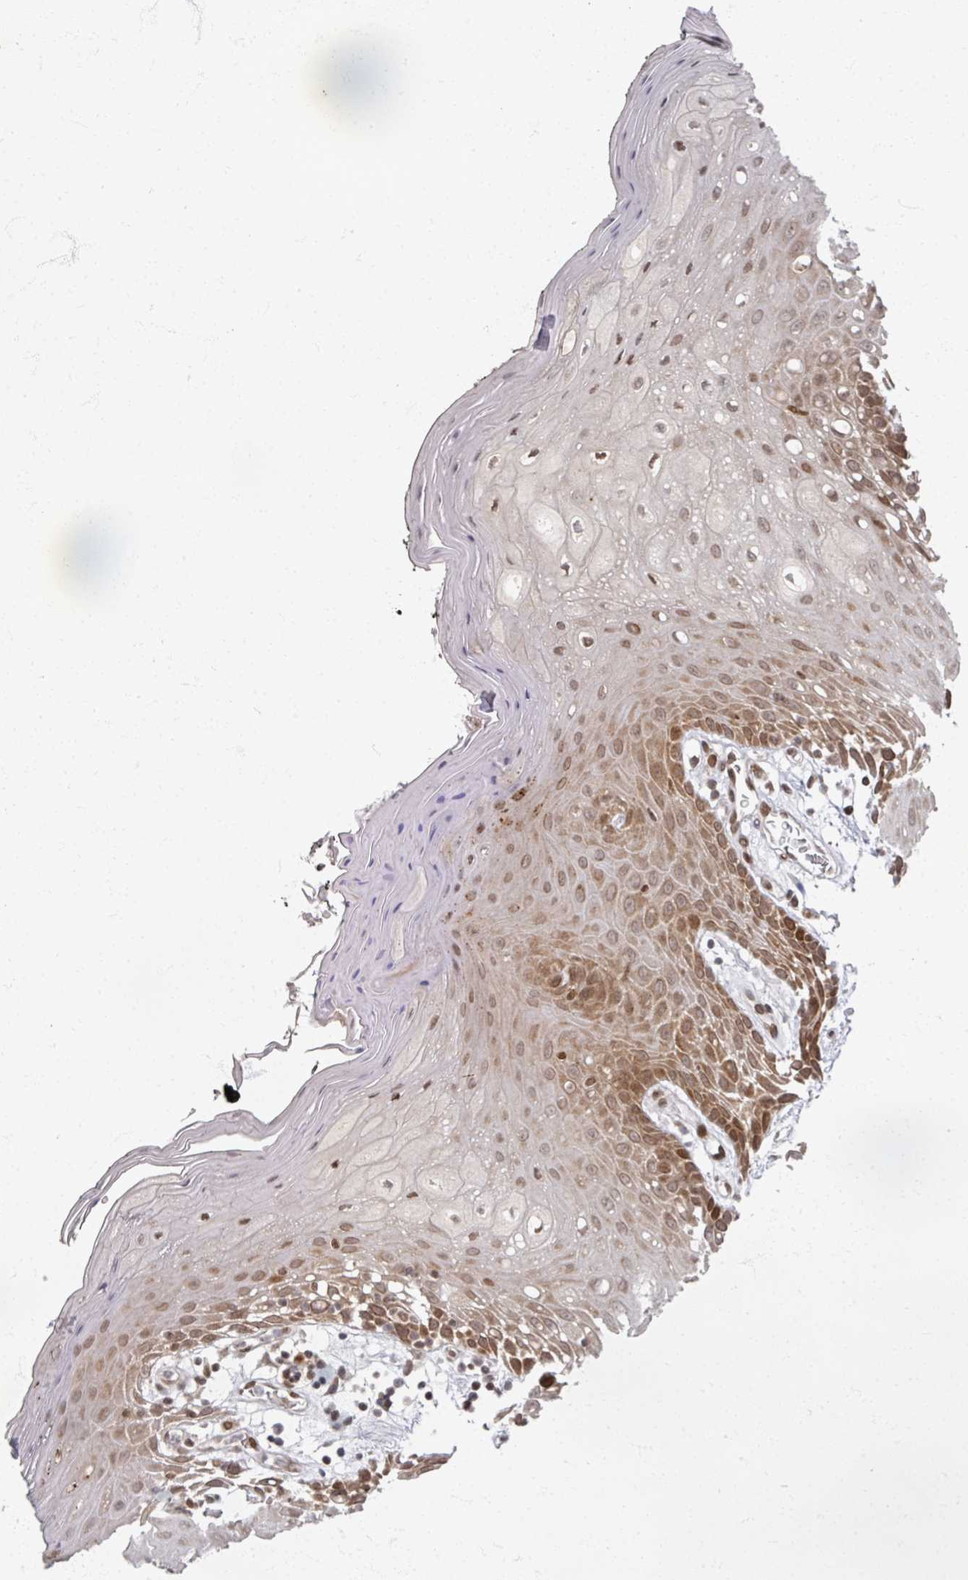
{"staining": {"intensity": "strong", "quantity": "25%-75%", "location": "cytoplasmic/membranous,nuclear"}, "tissue": "oral mucosa", "cell_type": "Squamous epithelial cells", "image_type": "normal", "snomed": [{"axis": "morphology", "description": "Normal tissue, NOS"}, {"axis": "topography", "description": "Oral tissue"}, {"axis": "topography", "description": "Tounge, NOS"}], "caption": "Human oral mucosa stained with a protein marker shows strong staining in squamous epithelial cells.", "gene": "PSKH1", "patient": {"sex": "female", "age": 59}}